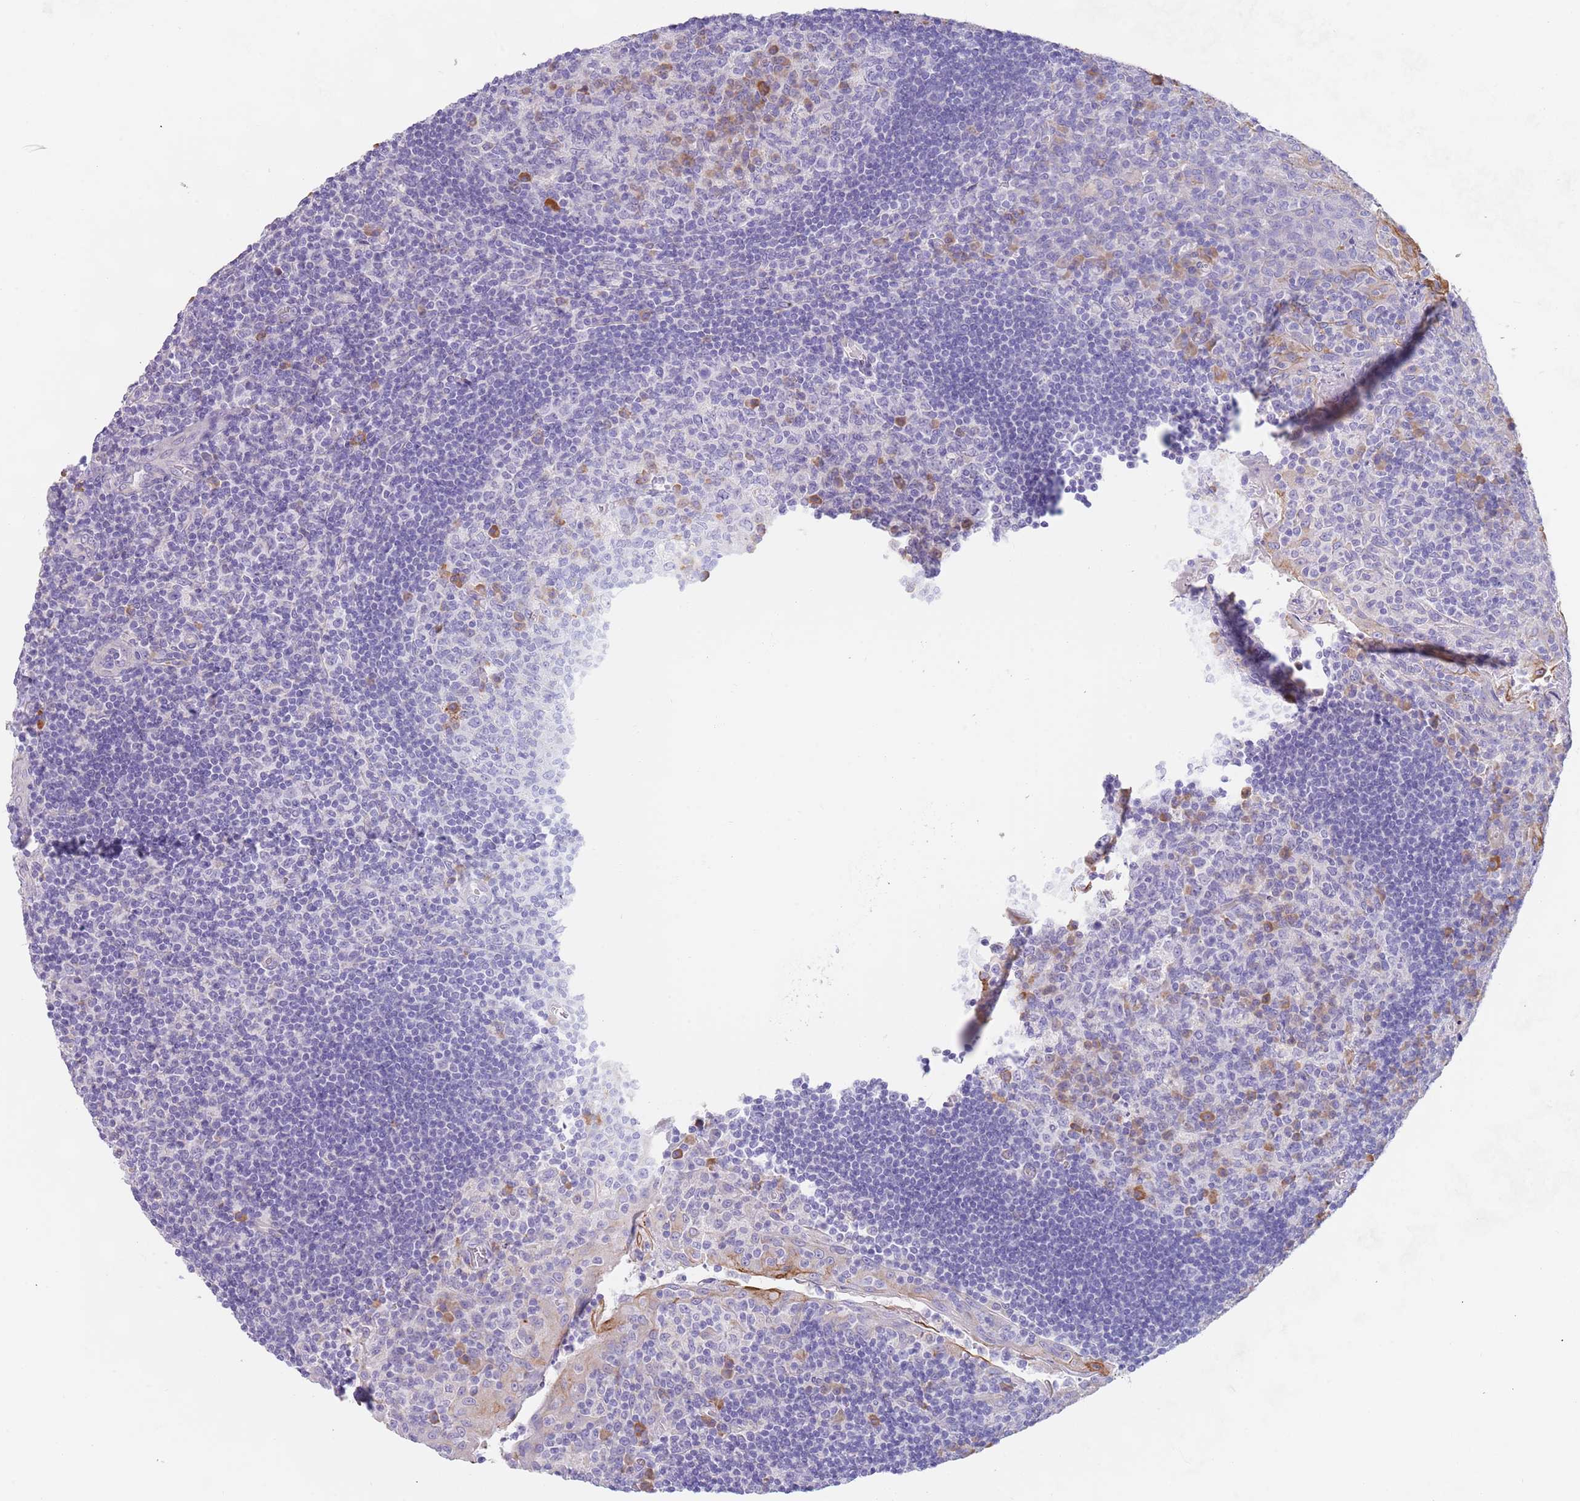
{"staining": {"intensity": "moderate", "quantity": "<25%", "location": "cytoplasmic/membranous"}, "tissue": "tonsil", "cell_type": "Germinal center cells", "image_type": "normal", "snomed": [{"axis": "morphology", "description": "Normal tissue, NOS"}, {"axis": "topography", "description": "Tonsil"}], "caption": "Tonsil stained with DAB immunohistochemistry displays low levels of moderate cytoplasmic/membranous staining in approximately <25% of germinal center cells.", "gene": "CCDC149", "patient": {"sex": "male", "age": 17}}